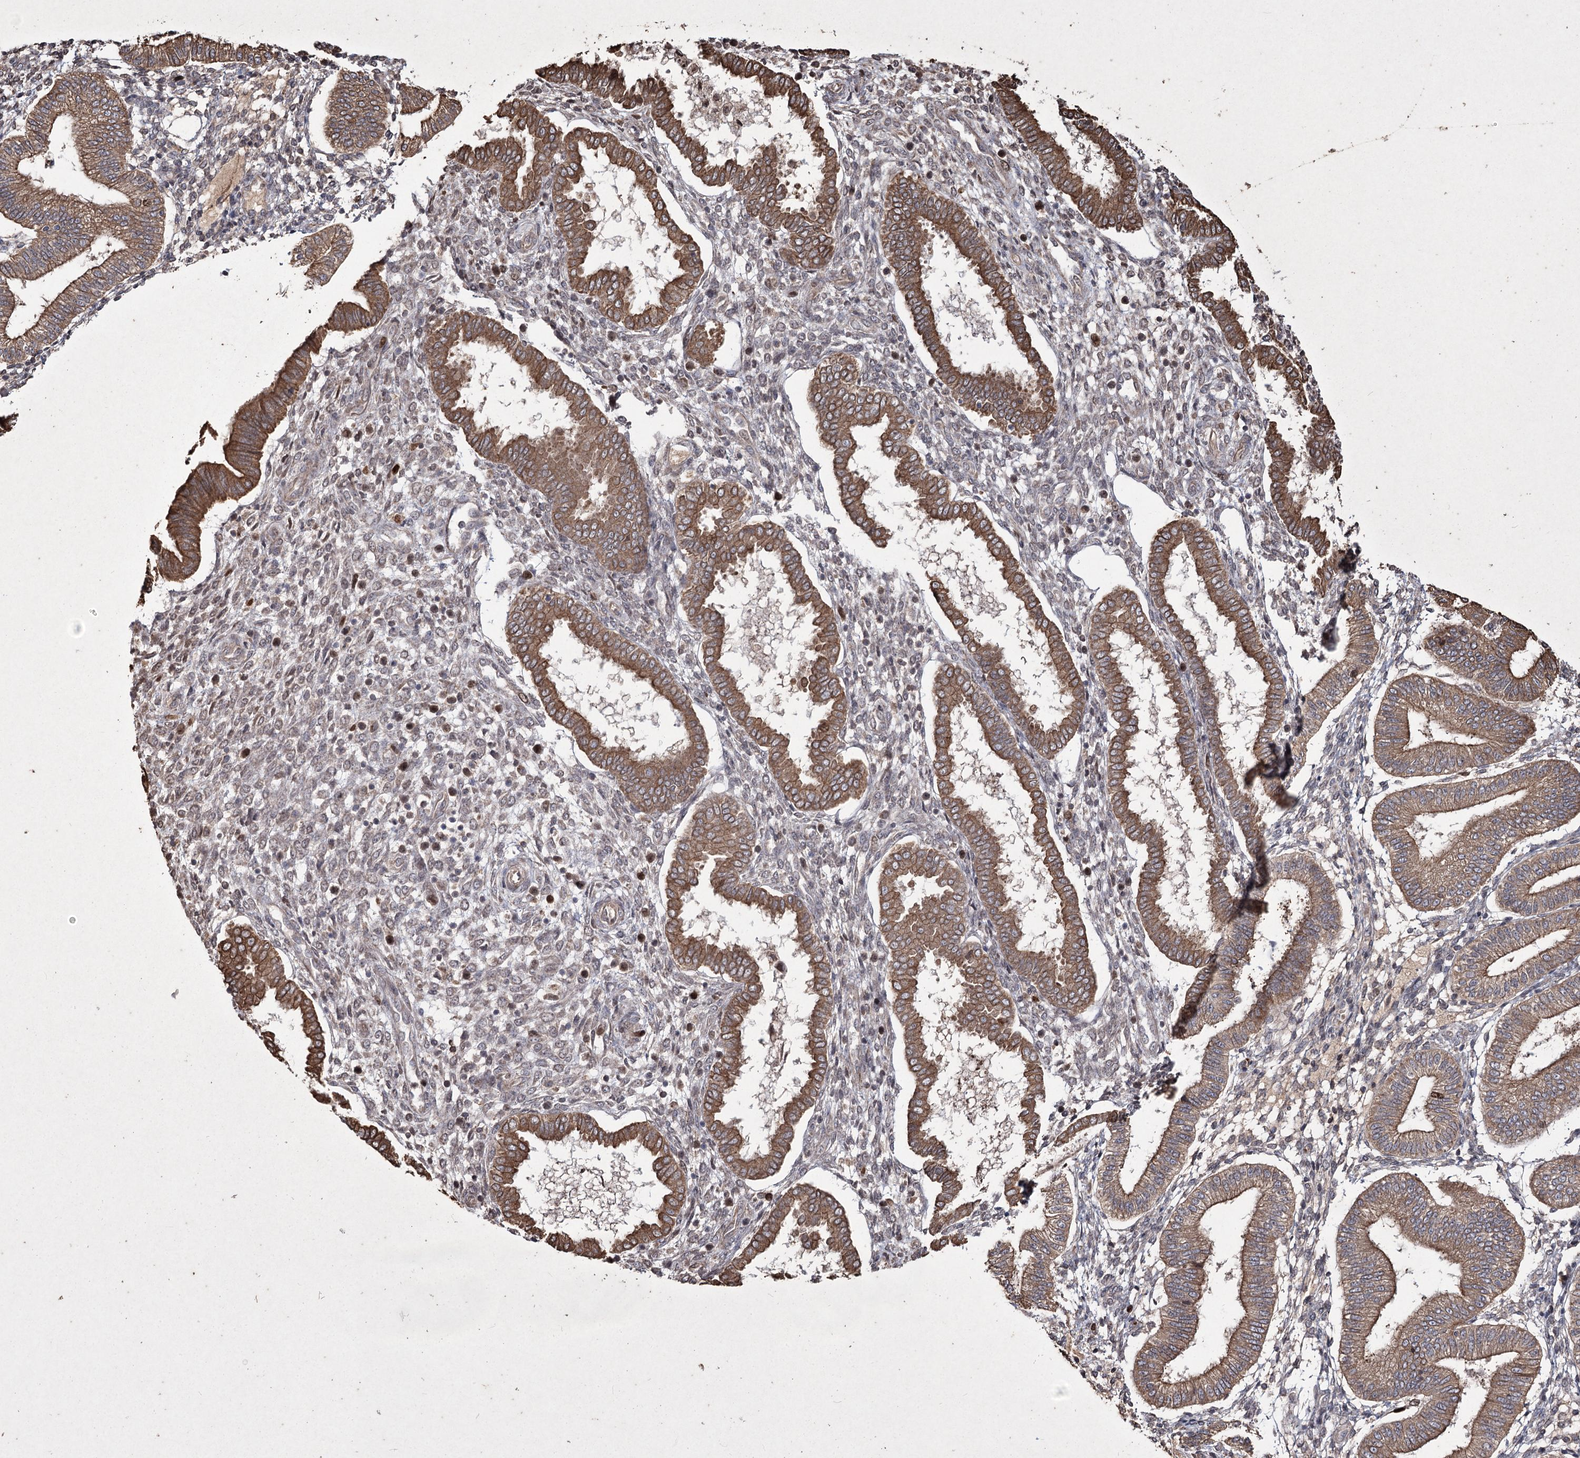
{"staining": {"intensity": "negative", "quantity": "none", "location": "none"}, "tissue": "endometrium", "cell_type": "Cells in endometrial stroma", "image_type": "normal", "snomed": [{"axis": "morphology", "description": "Normal tissue, NOS"}, {"axis": "topography", "description": "Endometrium"}], "caption": "Photomicrograph shows no significant protein staining in cells in endometrial stroma of benign endometrium.", "gene": "PRC1", "patient": {"sex": "female", "age": 24}}